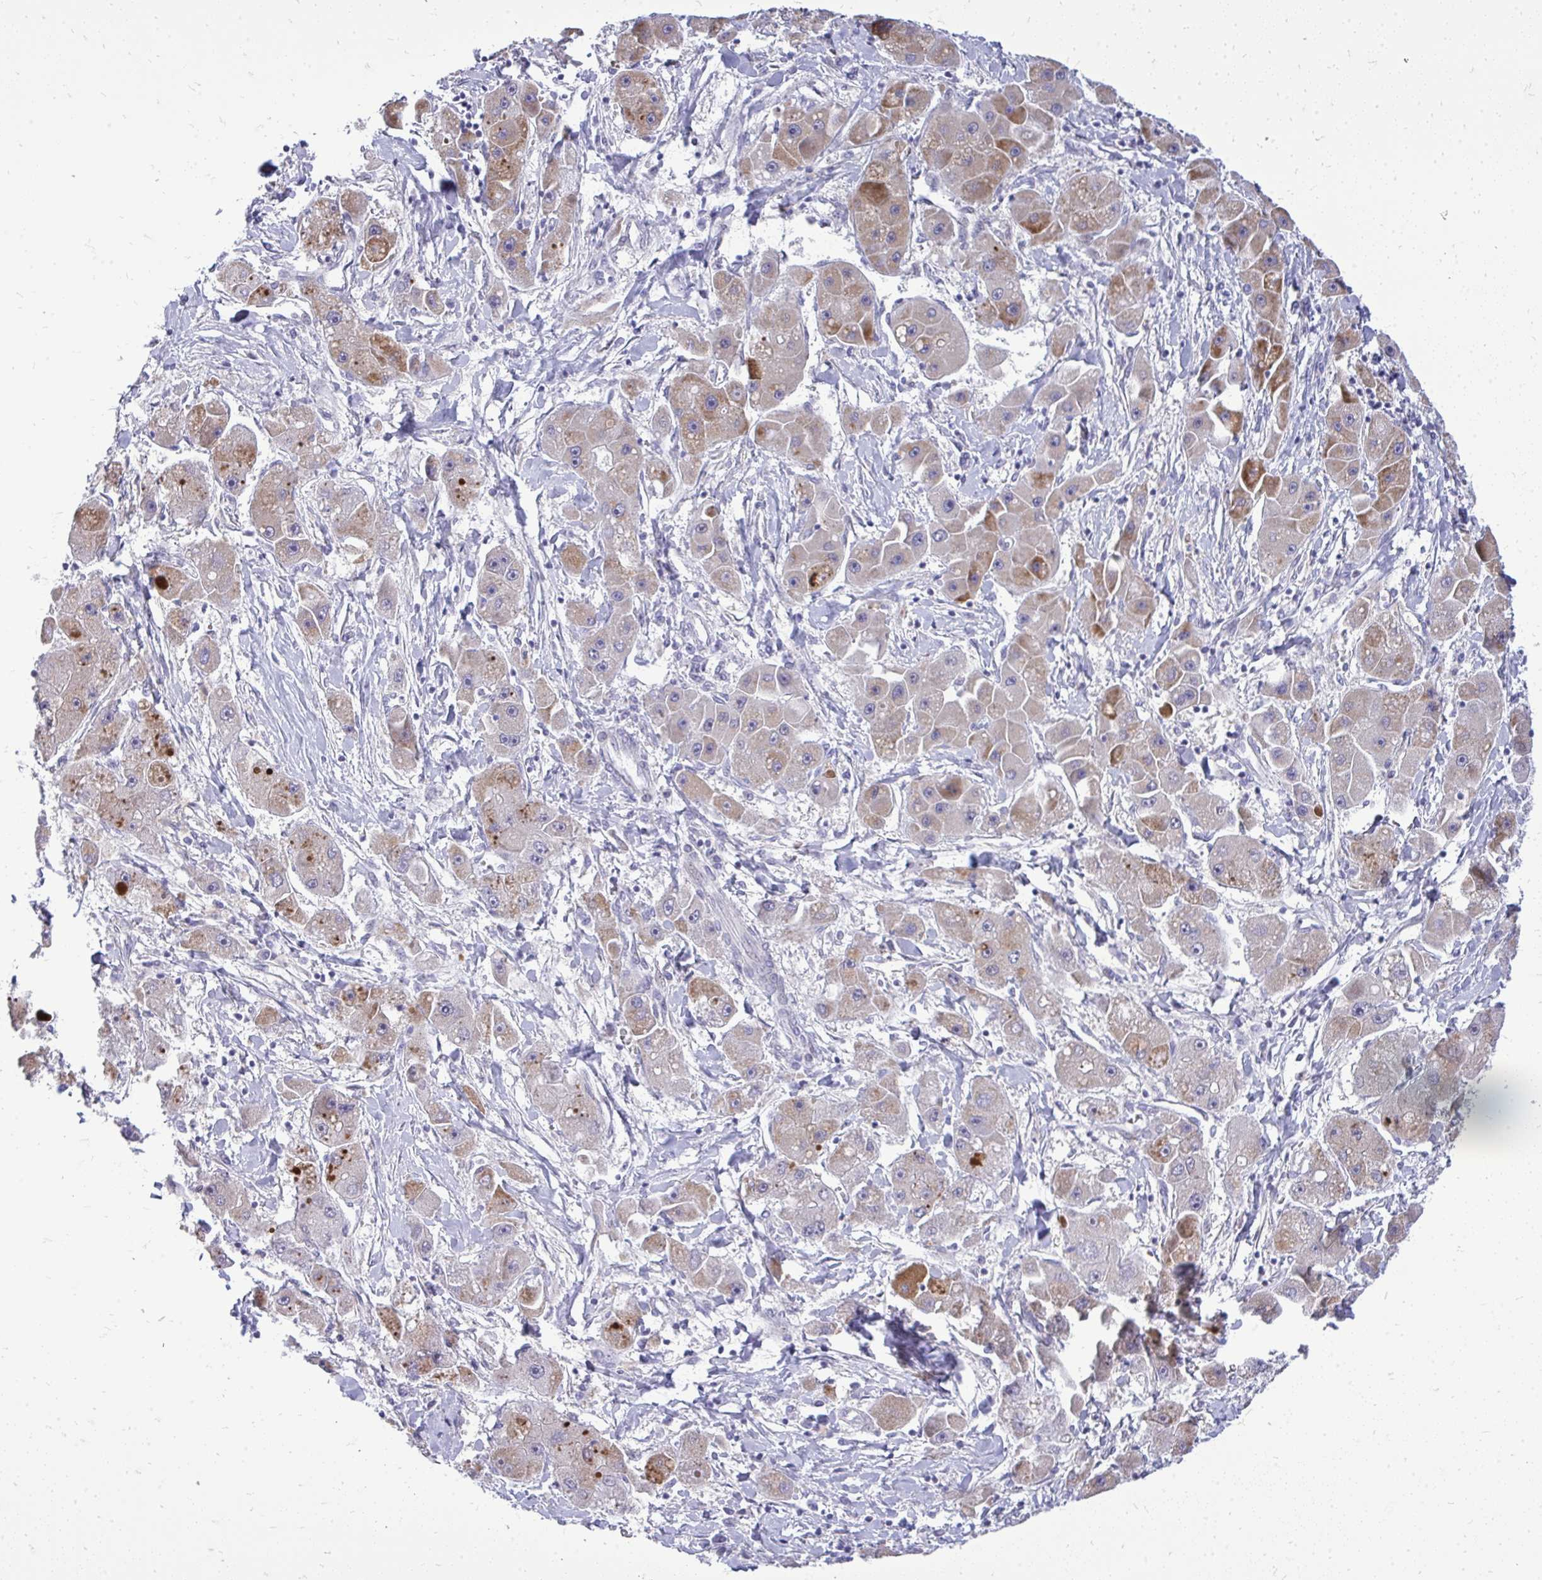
{"staining": {"intensity": "moderate", "quantity": "25%-75%", "location": "cytoplasmic/membranous"}, "tissue": "liver cancer", "cell_type": "Tumor cells", "image_type": "cancer", "snomed": [{"axis": "morphology", "description": "Carcinoma, Hepatocellular, NOS"}, {"axis": "topography", "description": "Liver"}], "caption": "Immunohistochemical staining of liver cancer (hepatocellular carcinoma) reveals medium levels of moderate cytoplasmic/membranous protein positivity in about 25%-75% of tumor cells.", "gene": "OR8D1", "patient": {"sex": "male", "age": 24}}